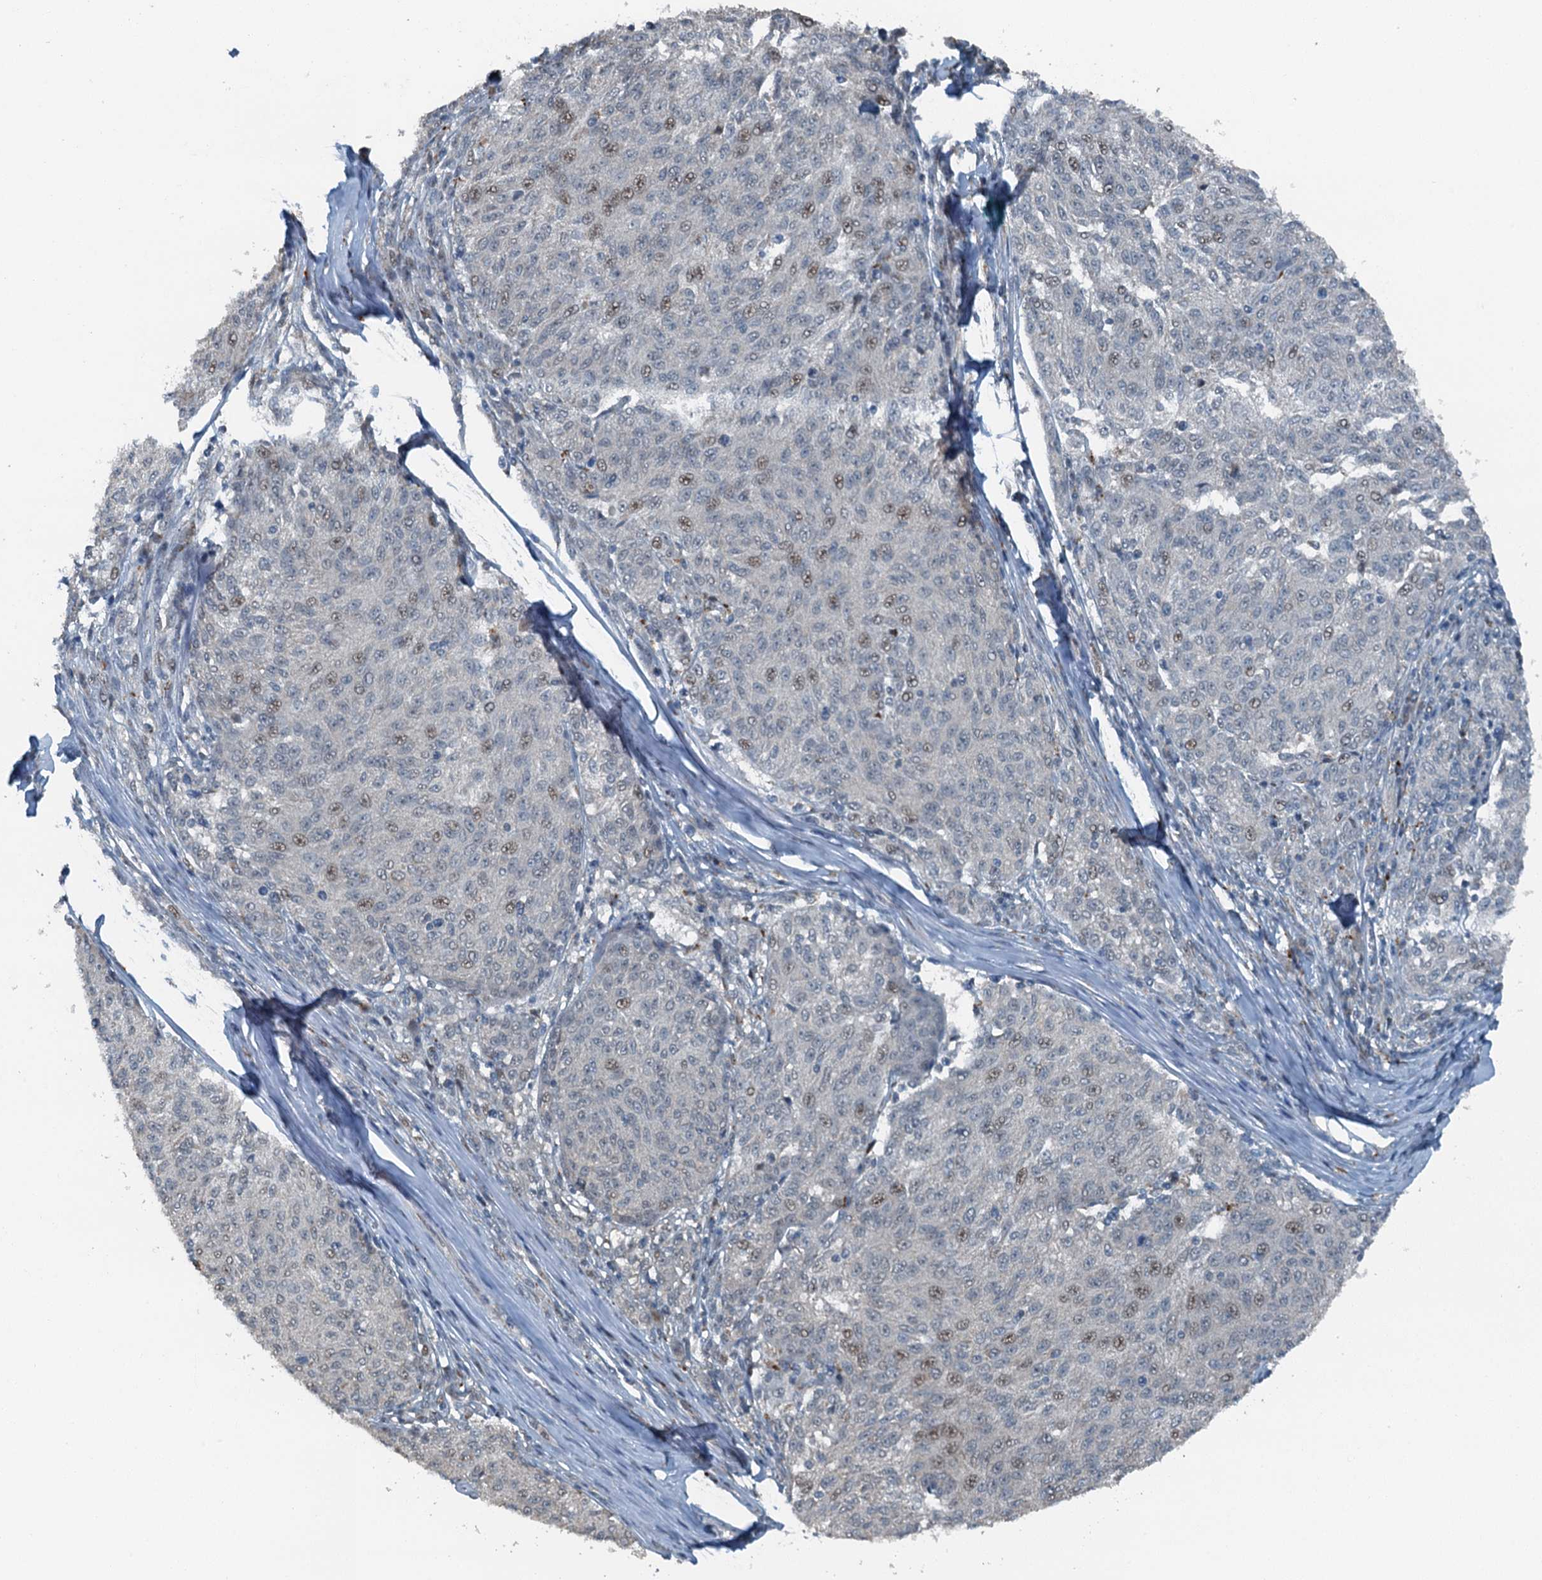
{"staining": {"intensity": "moderate", "quantity": "<25%", "location": "nuclear"}, "tissue": "melanoma", "cell_type": "Tumor cells", "image_type": "cancer", "snomed": [{"axis": "morphology", "description": "Malignant melanoma, NOS"}, {"axis": "topography", "description": "Skin"}], "caption": "Melanoma tissue demonstrates moderate nuclear staining in about <25% of tumor cells, visualized by immunohistochemistry.", "gene": "BMERB1", "patient": {"sex": "female", "age": 72}}